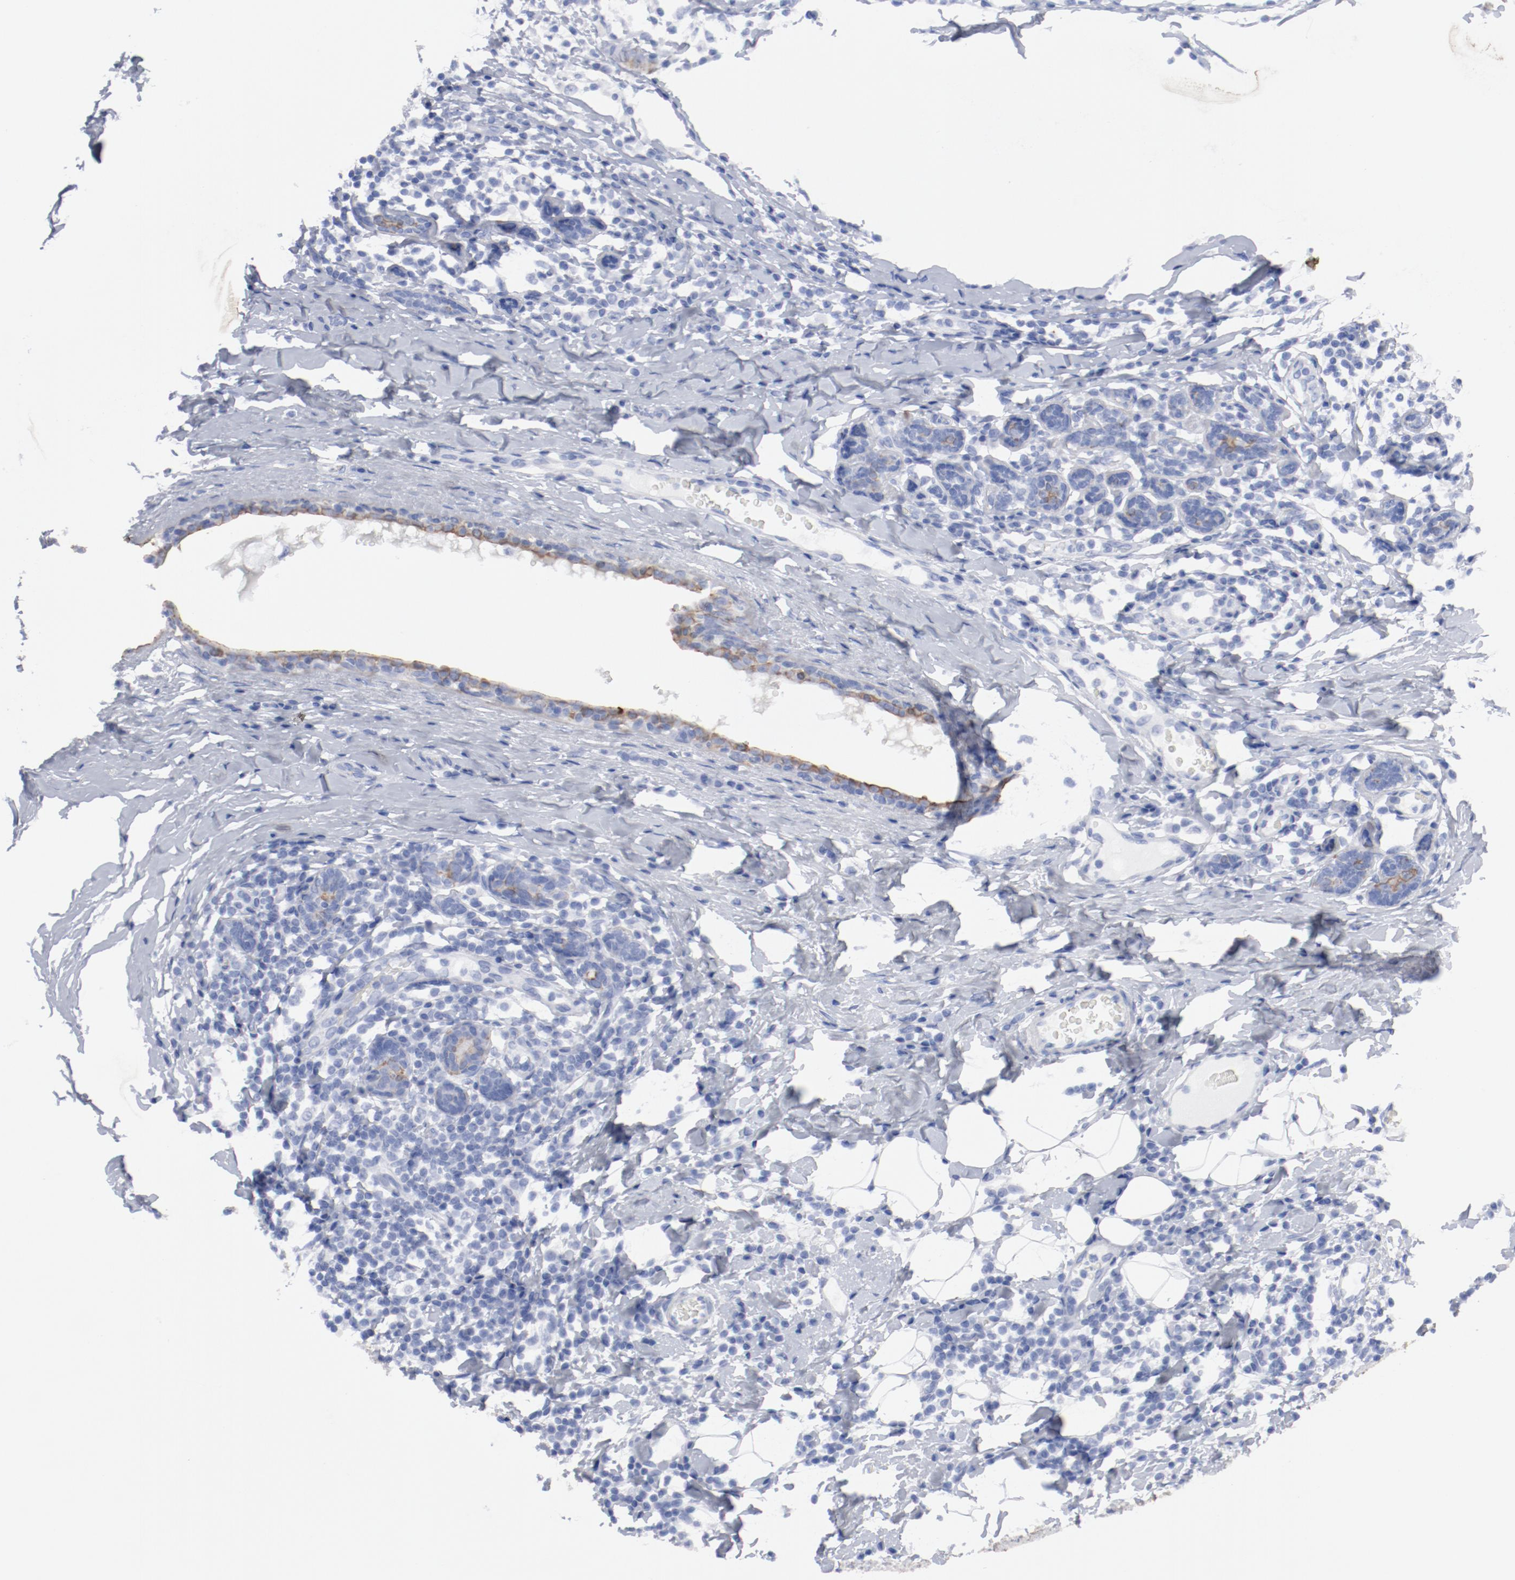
{"staining": {"intensity": "negative", "quantity": "none", "location": "none"}, "tissue": "breast cancer", "cell_type": "Tumor cells", "image_type": "cancer", "snomed": [{"axis": "morphology", "description": "Duct carcinoma"}, {"axis": "topography", "description": "Breast"}], "caption": "Tumor cells show no significant positivity in invasive ductal carcinoma (breast). (DAB immunohistochemistry visualized using brightfield microscopy, high magnification).", "gene": "TSPAN6", "patient": {"sex": "female", "age": 40}}